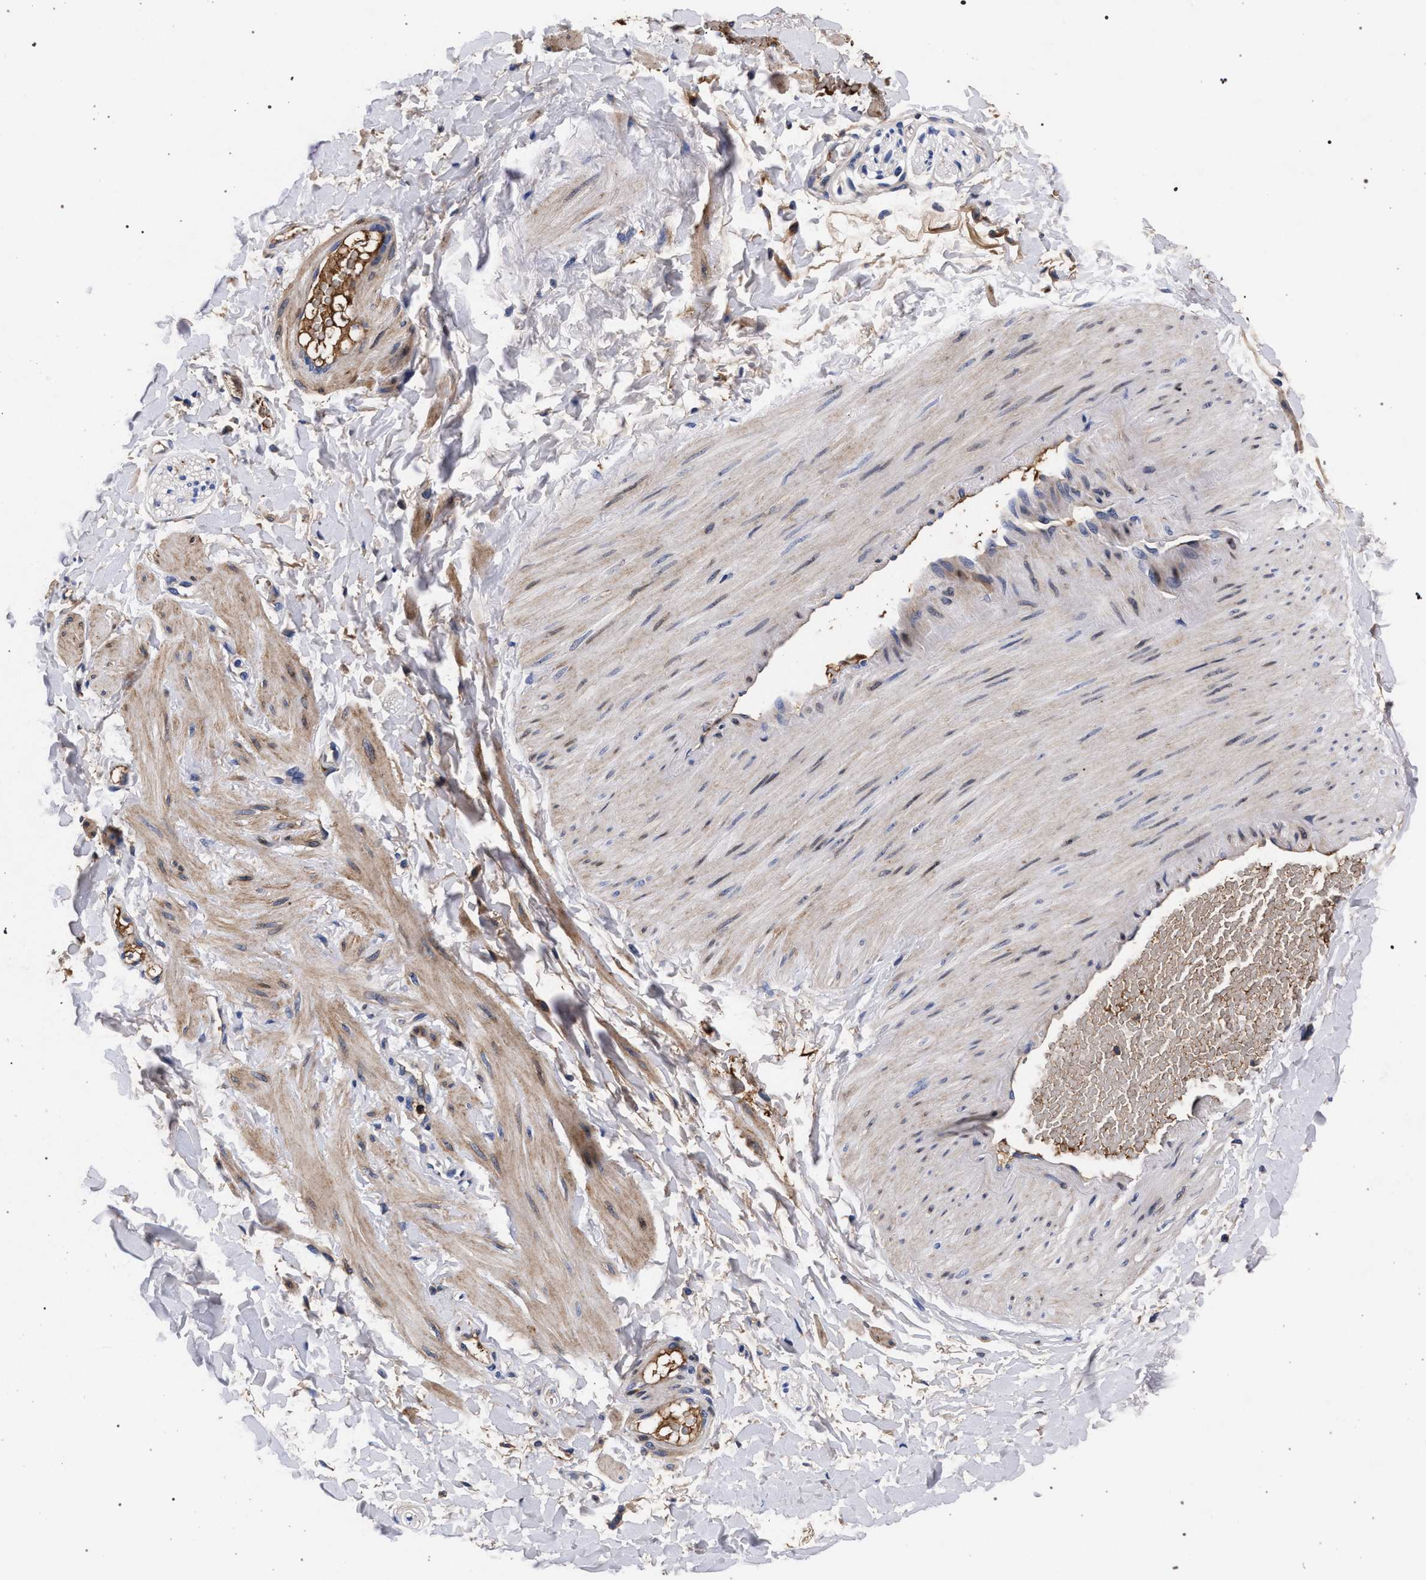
{"staining": {"intensity": "weak", "quantity": ">75%", "location": "cytoplasmic/membranous"}, "tissue": "adipose tissue", "cell_type": "Adipocytes", "image_type": "normal", "snomed": [{"axis": "morphology", "description": "Normal tissue, NOS"}, {"axis": "topography", "description": "Adipose tissue"}, {"axis": "topography", "description": "Vascular tissue"}, {"axis": "topography", "description": "Peripheral nerve tissue"}], "caption": "Immunohistochemical staining of unremarkable human adipose tissue reveals >75% levels of weak cytoplasmic/membranous protein positivity in approximately >75% of adipocytes. The protein is shown in brown color, while the nuclei are stained blue.", "gene": "ACOX1", "patient": {"sex": "male", "age": 25}}